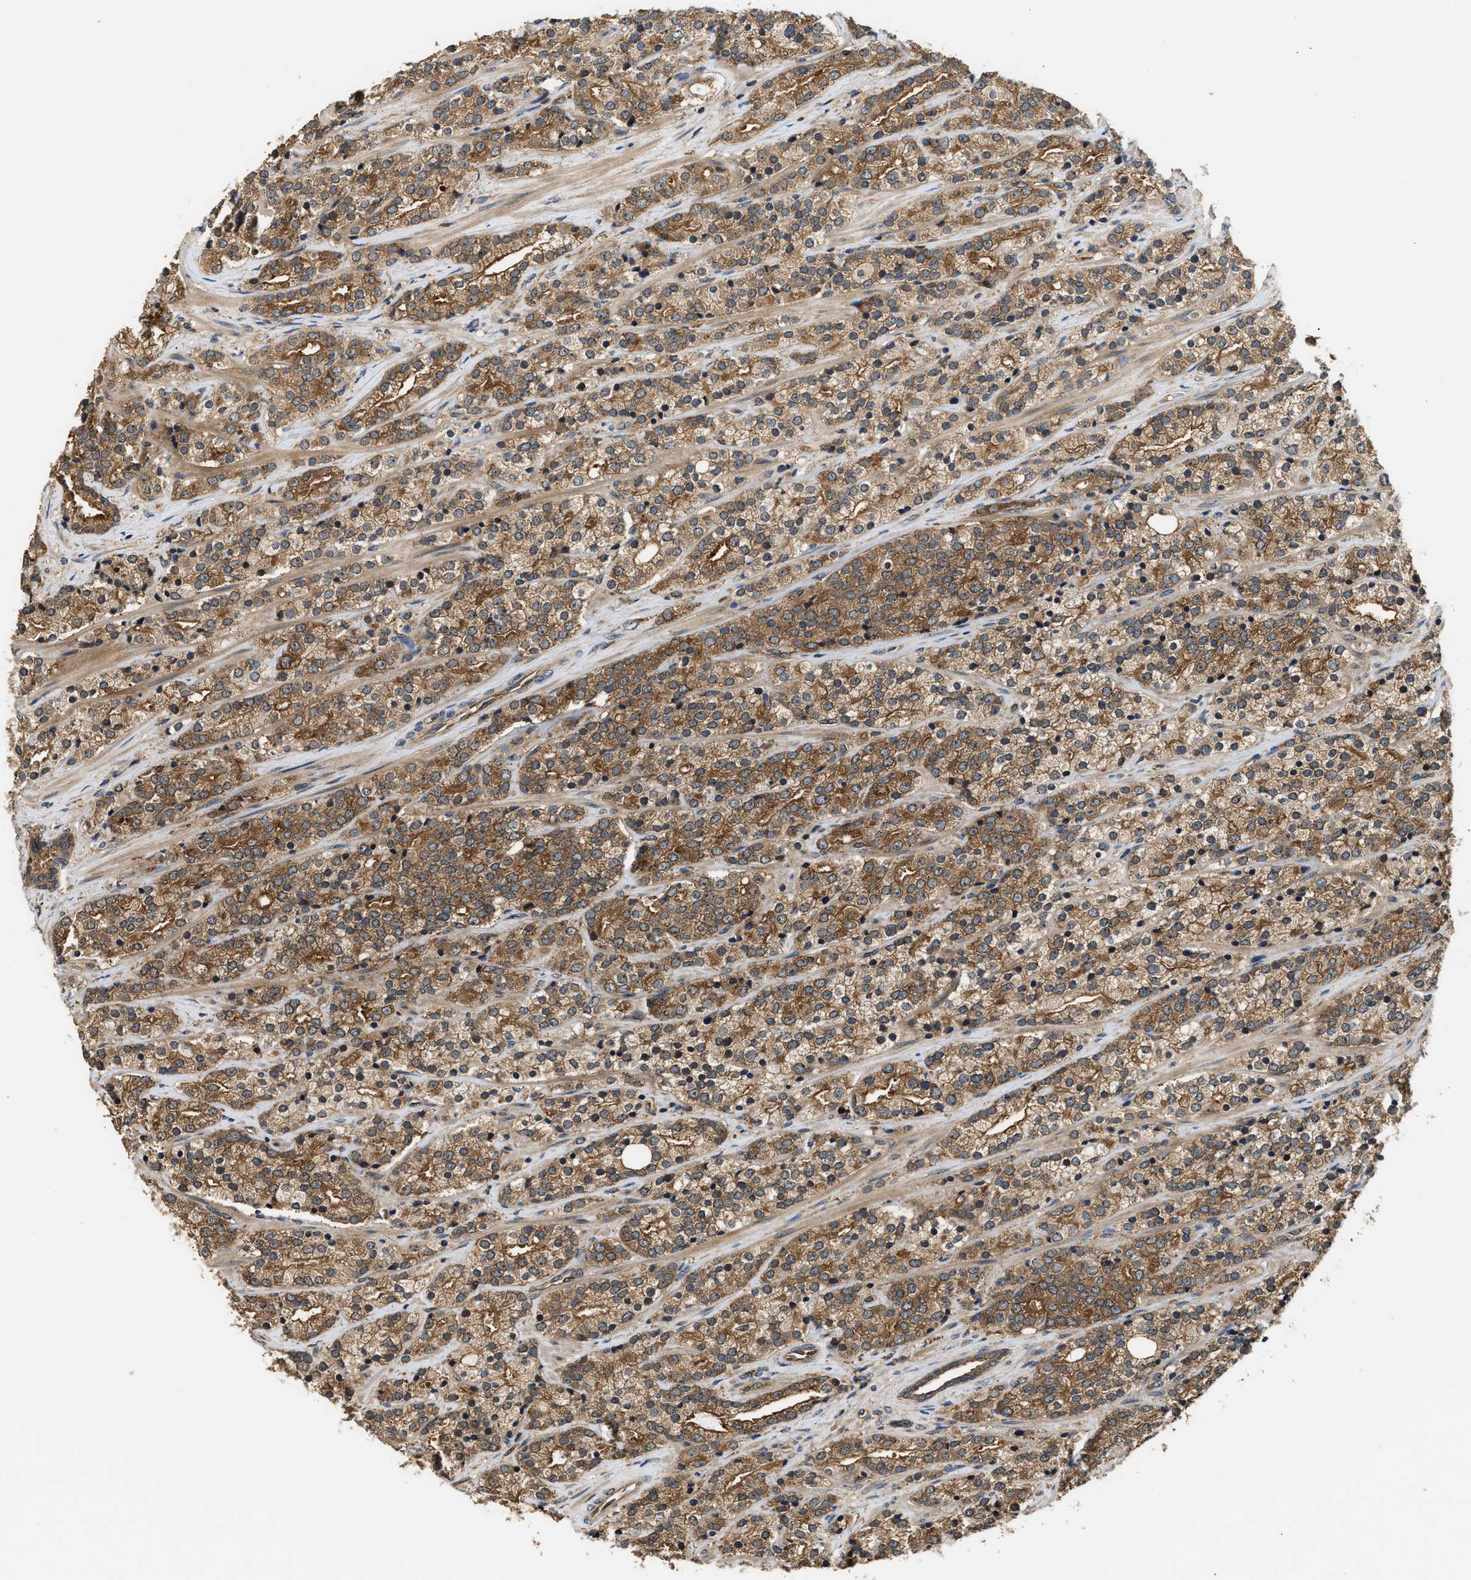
{"staining": {"intensity": "moderate", "quantity": ">75%", "location": "cytoplasmic/membranous"}, "tissue": "prostate cancer", "cell_type": "Tumor cells", "image_type": "cancer", "snomed": [{"axis": "morphology", "description": "Adenocarcinoma, High grade"}, {"axis": "topography", "description": "Prostate"}], "caption": "Human prostate cancer (adenocarcinoma (high-grade)) stained for a protein (brown) exhibits moderate cytoplasmic/membranous positive staining in approximately >75% of tumor cells.", "gene": "DNAJC2", "patient": {"sex": "male", "age": 71}}